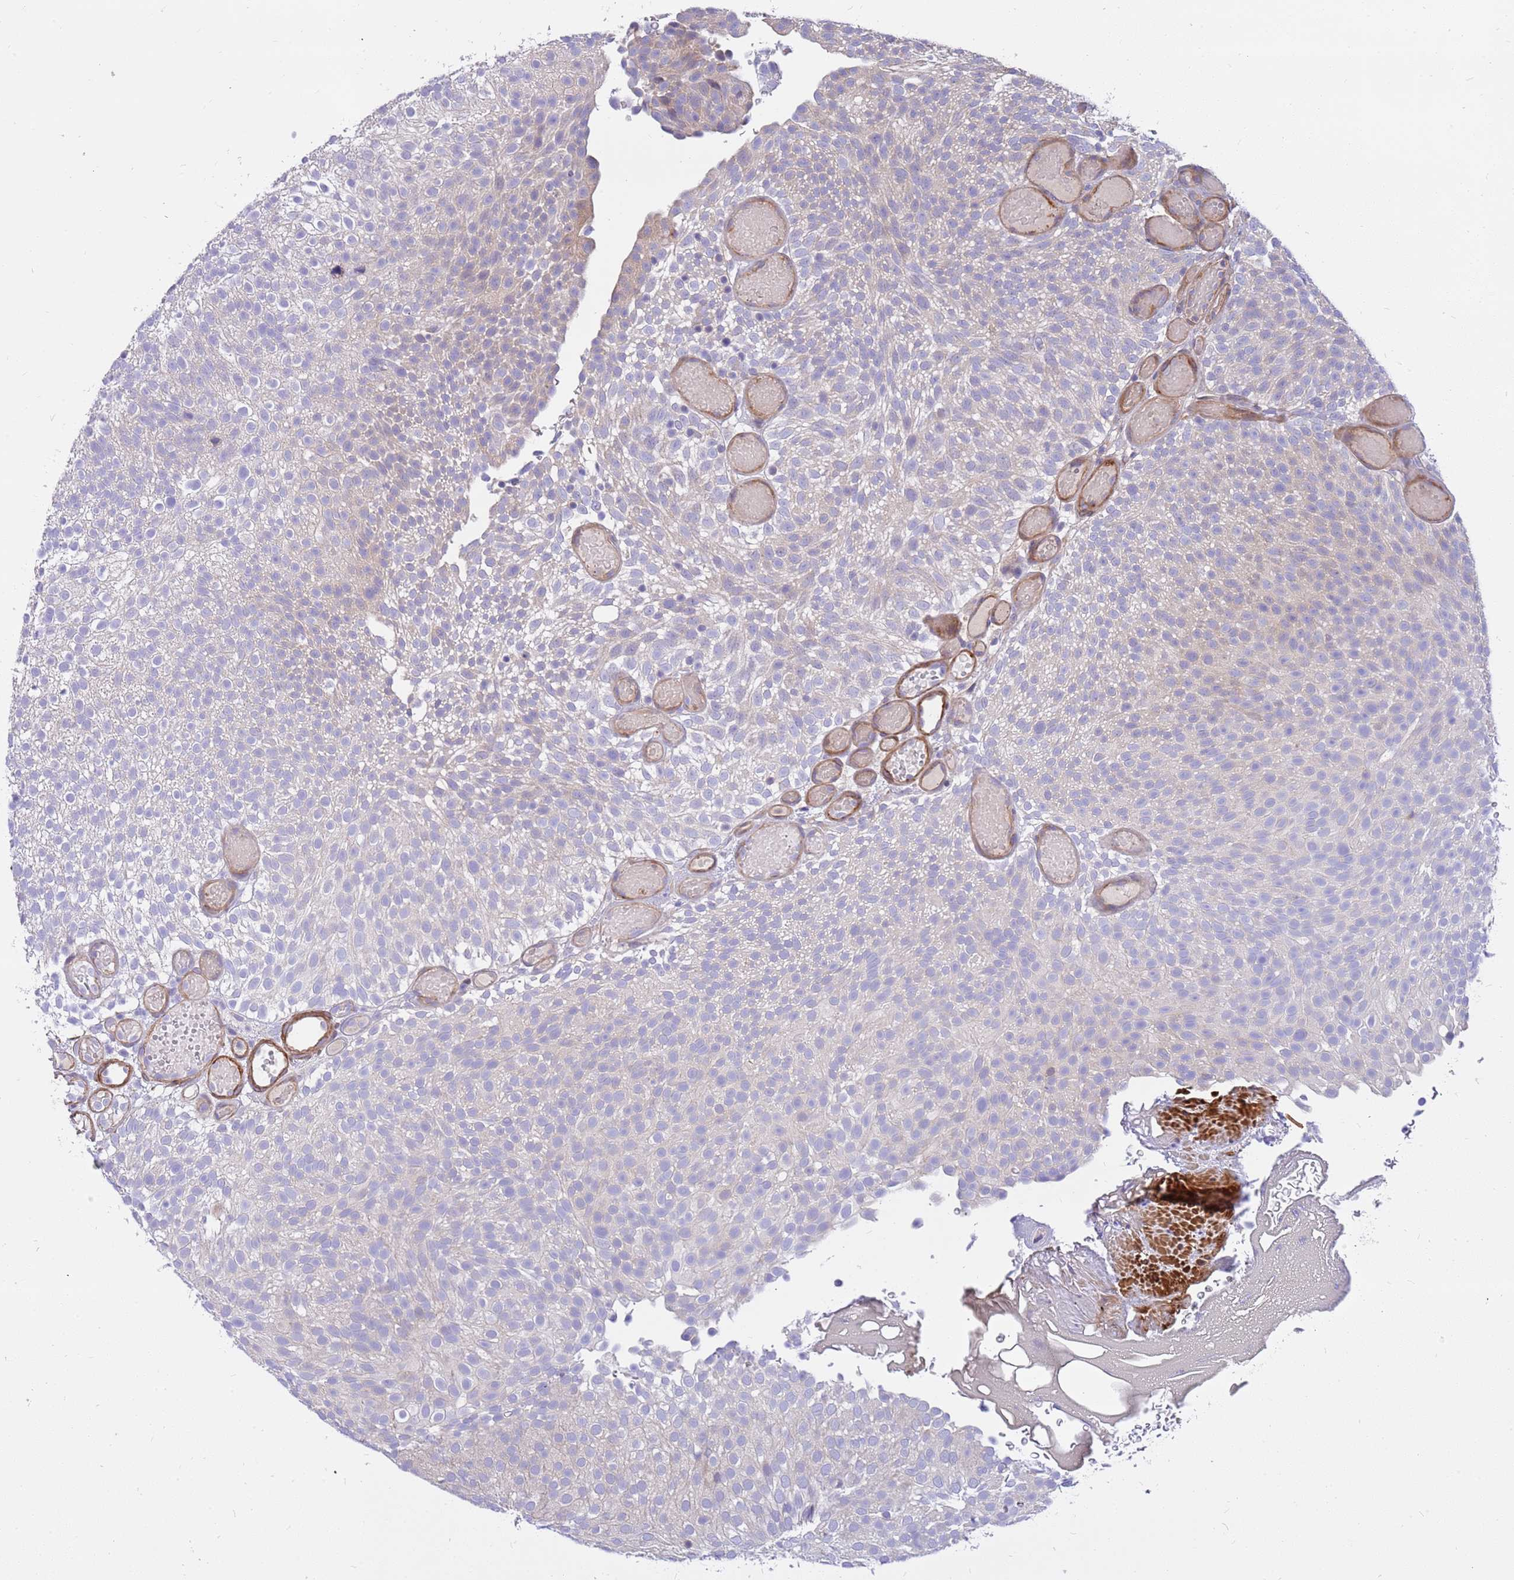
{"staining": {"intensity": "negative", "quantity": "none", "location": "none"}, "tissue": "urothelial cancer", "cell_type": "Tumor cells", "image_type": "cancer", "snomed": [{"axis": "morphology", "description": "Urothelial carcinoma, Low grade"}, {"axis": "topography", "description": "Urinary bladder"}], "caption": "Immunohistochemistry micrograph of low-grade urothelial carcinoma stained for a protein (brown), which reveals no positivity in tumor cells.", "gene": "MVD", "patient": {"sex": "male", "age": 78}}